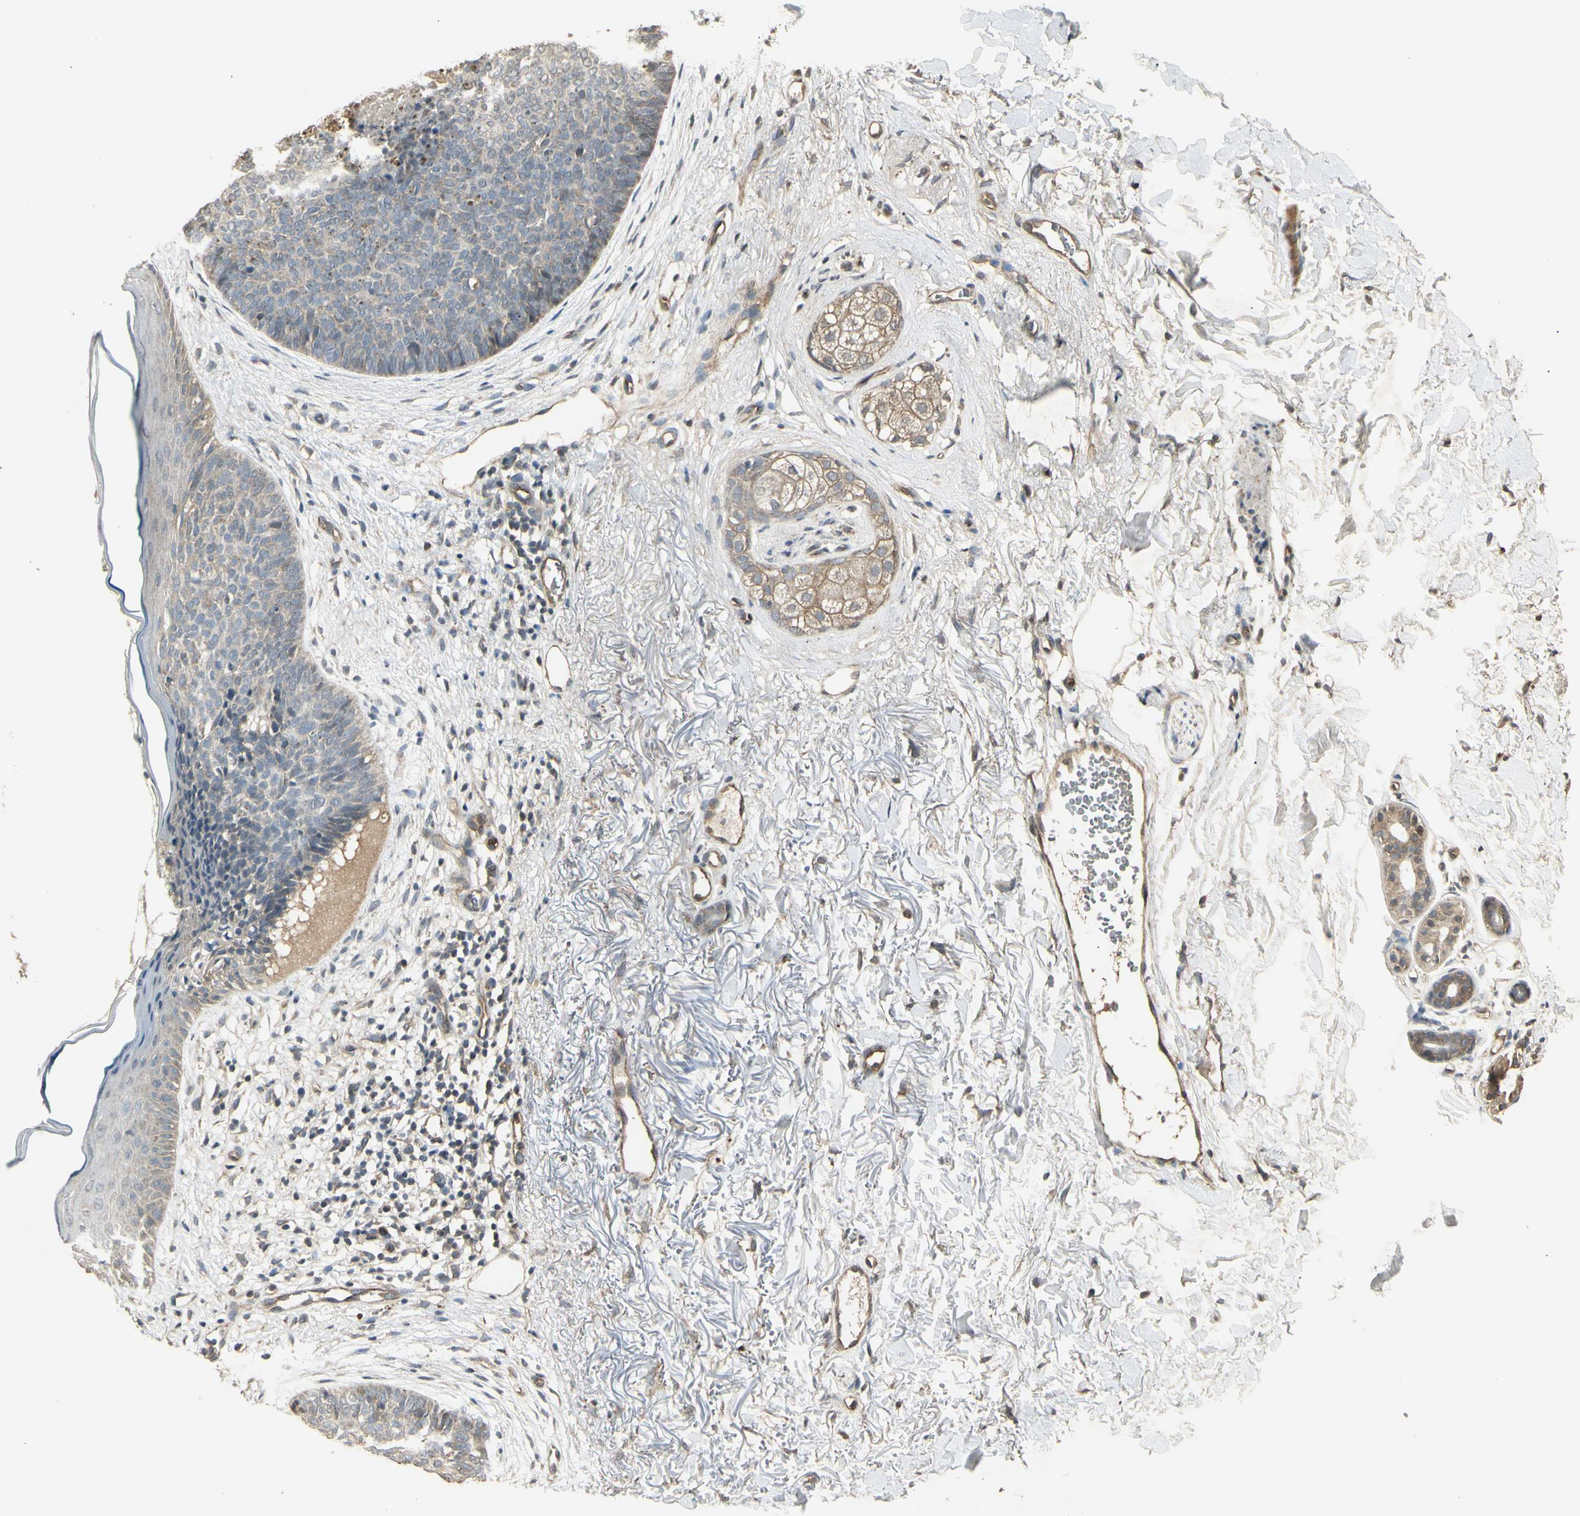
{"staining": {"intensity": "weak", "quantity": "<25%", "location": "cytoplasmic/membranous"}, "tissue": "skin cancer", "cell_type": "Tumor cells", "image_type": "cancer", "snomed": [{"axis": "morphology", "description": "Basal cell carcinoma"}, {"axis": "topography", "description": "Skin"}], "caption": "The immunohistochemistry photomicrograph has no significant positivity in tumor cells of skin cancer (basal cell carcinoma) tissue.", "gene": "RNF180", "patient": {"sex": "female", "age": 70}}